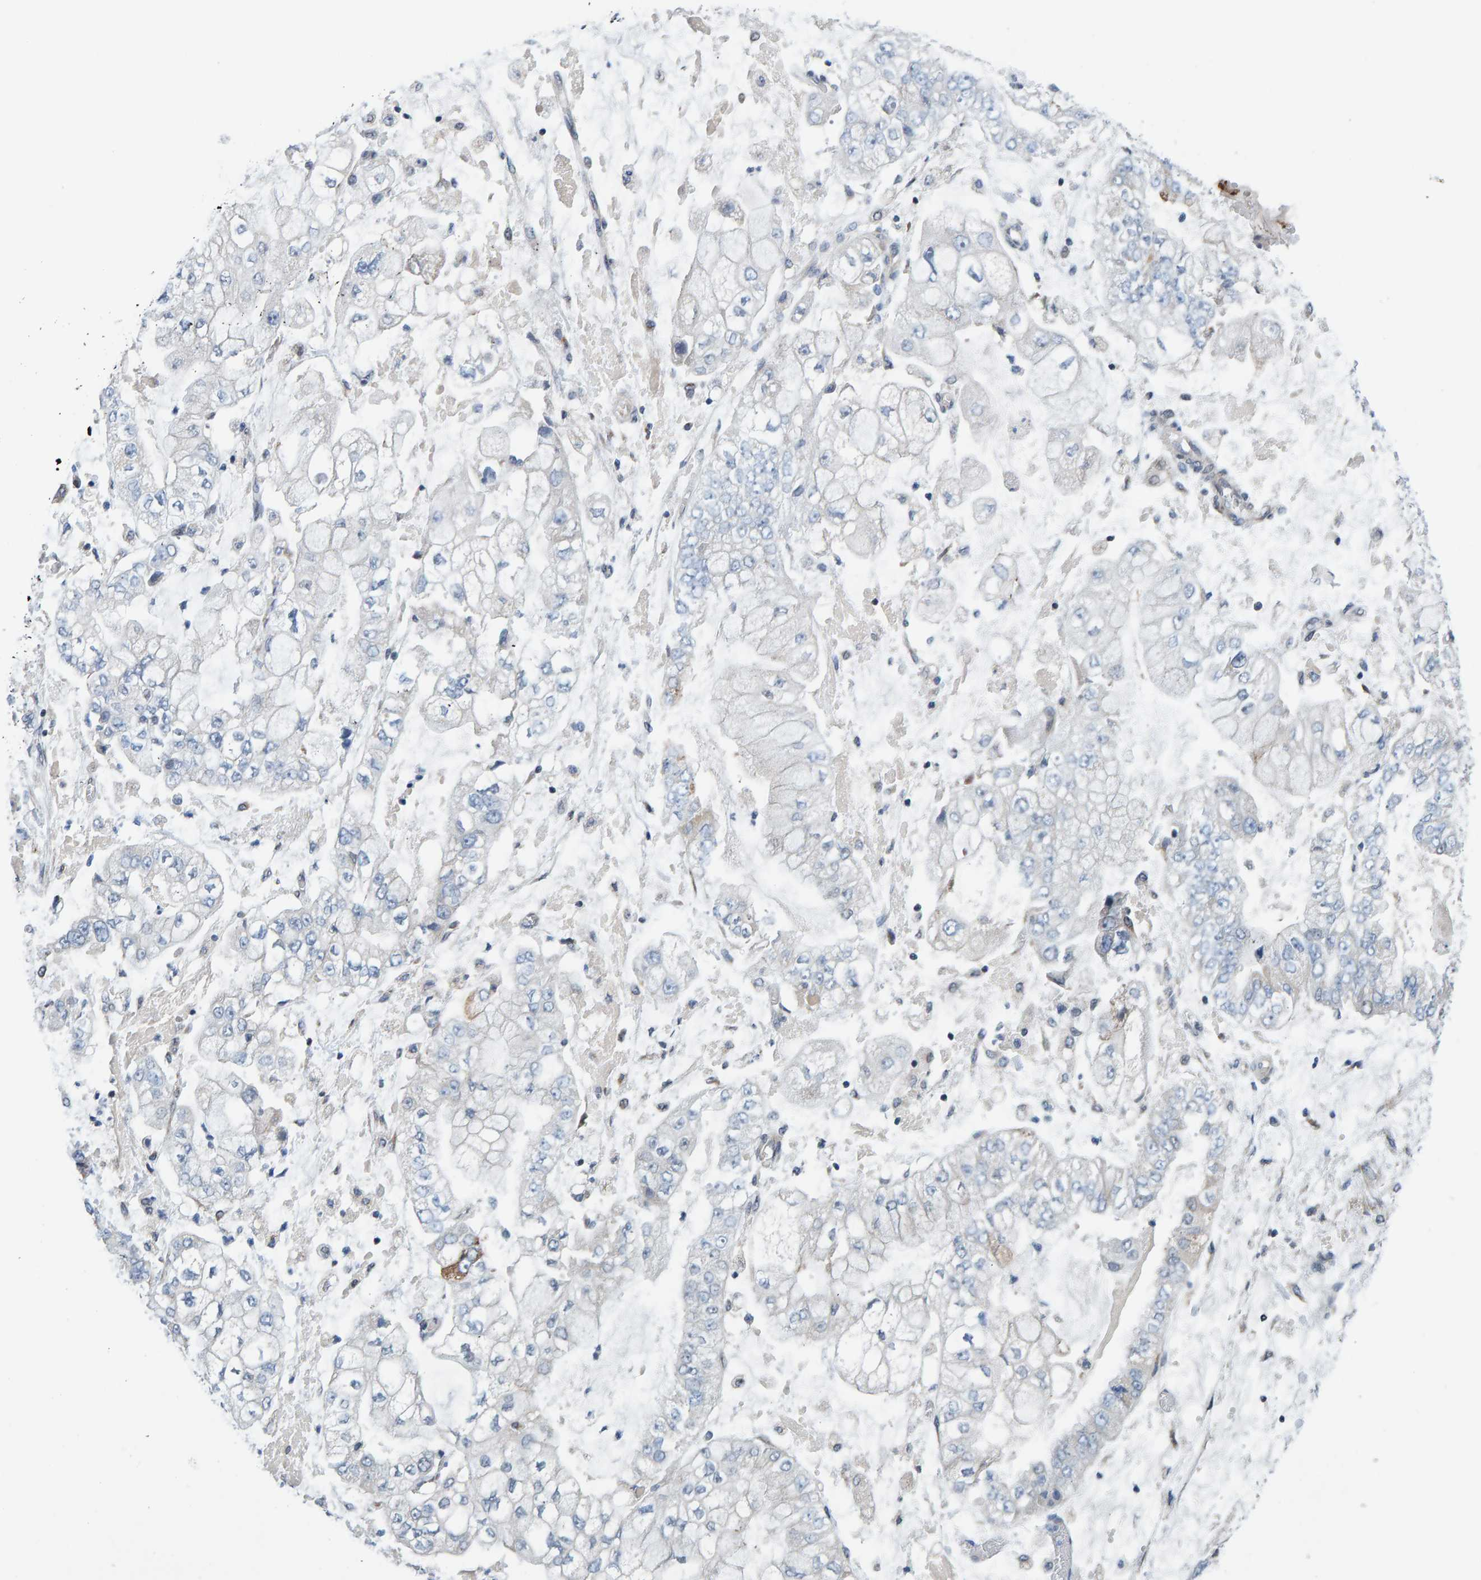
{"staining": {"intensity": "moderate", "quantity": "<25%", "location": "cytoplasmic/membranous"}, "tissue": "stomach cancer", "cell_type": "Tumor cells", "image_type": "cancer", "snomed": [{"axis": "morphology", "description": "Adenocarcinoma, NOS"}, {"axis": "topography", "description": "Stomach"}], "caption": "High-magnification brightfield microscopy of stomach adenocarcinoma stained with DAB (brown) and counterstained with hematoxylin (blue). tumor cells exhibit moderate cytoplasmic/membranous positivity is appreciated in approximately<25% of cells.", "gene": "SCRN2", "patient": {"sex": "male", "age": 76}}